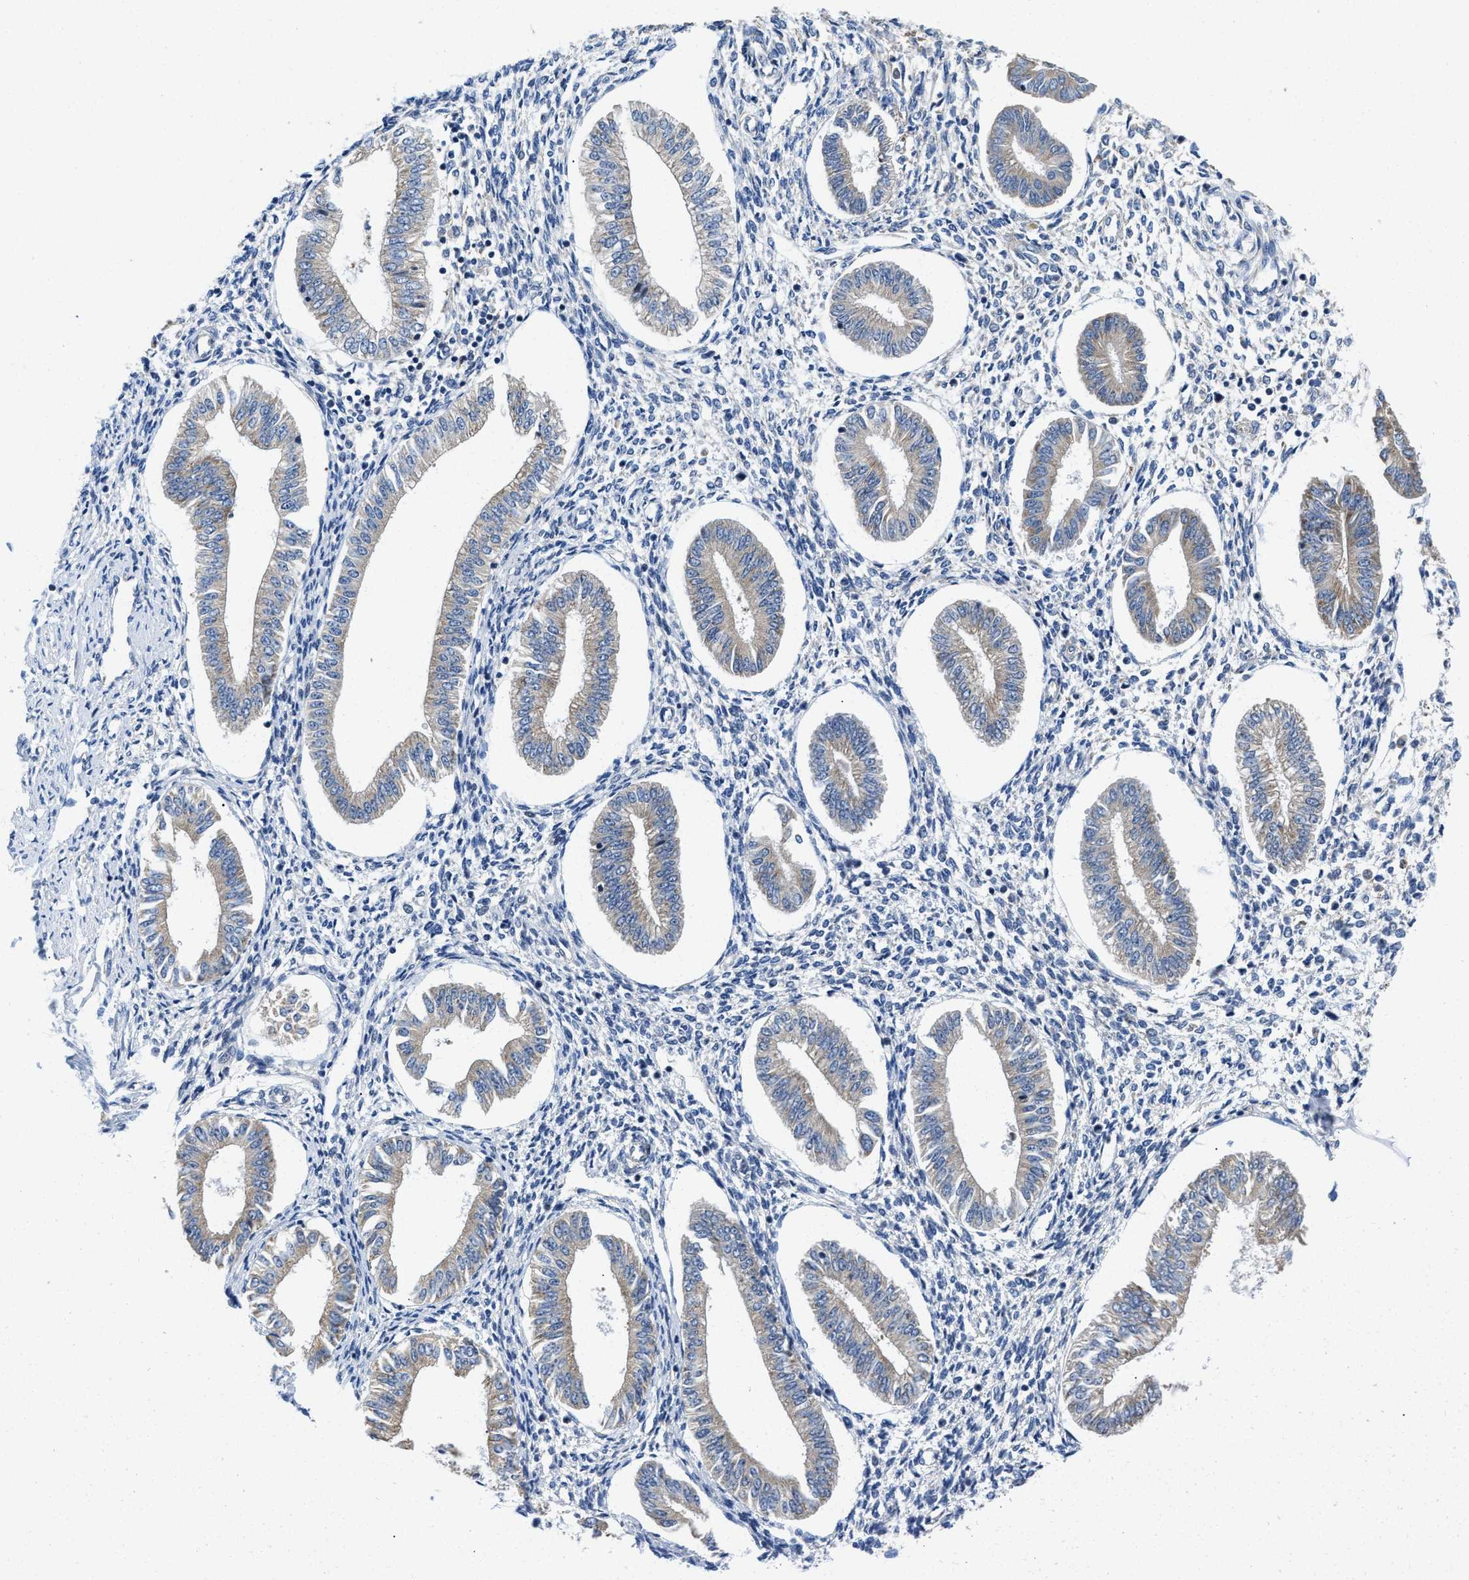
{"staining": {"intensity": "weak", "quantity": "<25%", "location": "cytoplasmic/membranous"}, "tissue": "endometrium", "cell_type": "Cells in endometrial stroma", "image_type": "normal", "snomed": [{"axis": "morphology", "description": "Normal tissue, NOS"}, {"axis": "topography", "description": "Endometrium"}], "caption": "Immunohistochemistry (IHC) of normal human endometrium shows no staining in cells in endometrial stroma.", "gene": "IKBKE", "patient": {"sex": "female", "age": 50}}